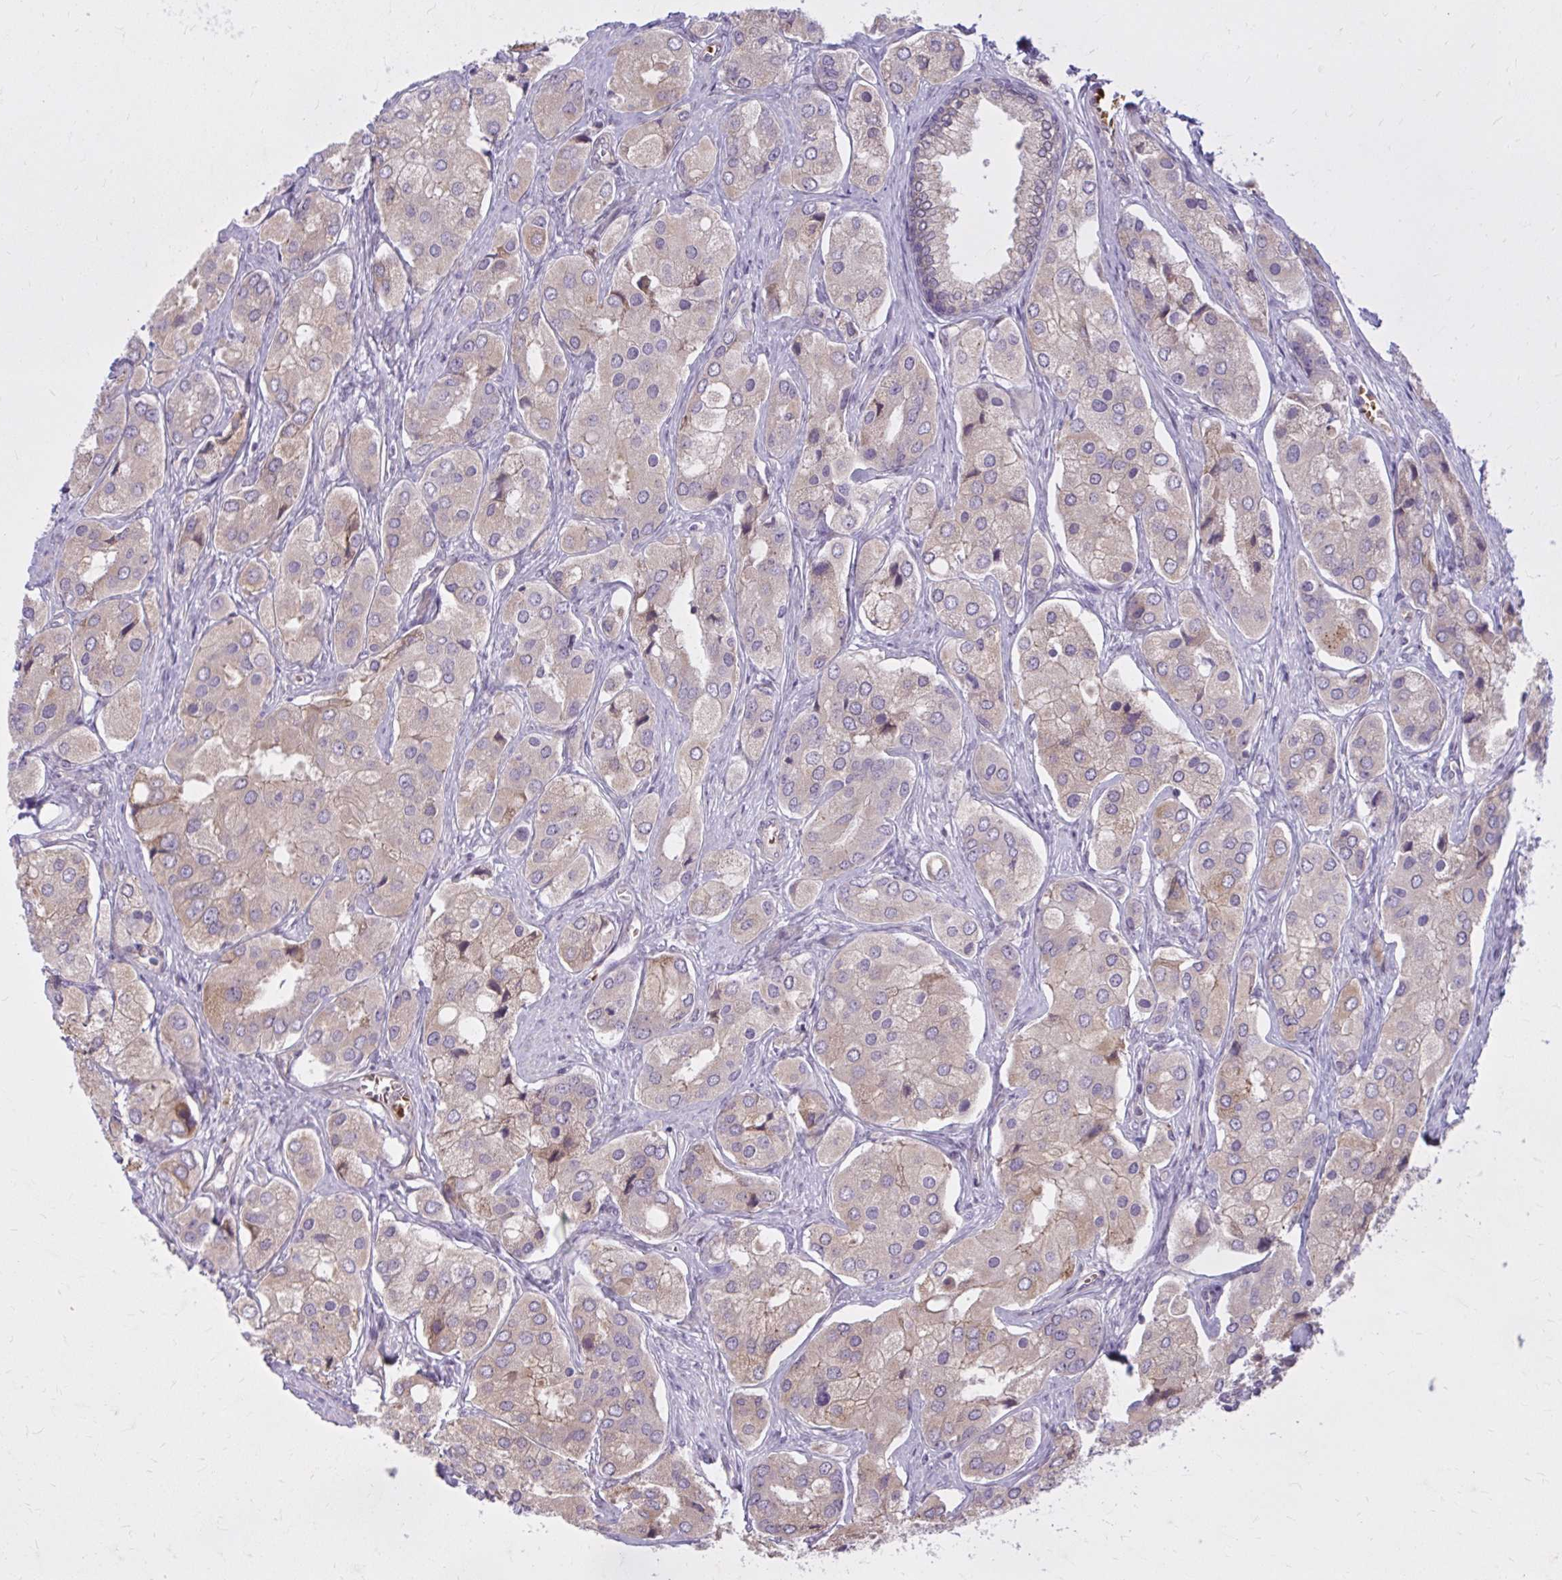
{"staining": {"intensity": "weak", "quantity": "<25%", "location": "cytoplasmic/membranous"}, "tissue": "prostate cancer", "cell_type": "Tumor cells", "image_type": "cancer", "snomed": [{"axis": "morphology", "description": "Adenocarcinoma, Low grade"}, {"axis": "topography", "description": "Prostate"}], "caption": "High power microscopy micrograph of an IHC image of adenocarcinoma (low-grade) (prostate), revealing no significant expression in tumor cells.", "gene": "SNF8", "patient": {"sex": "male", "age": 69}}